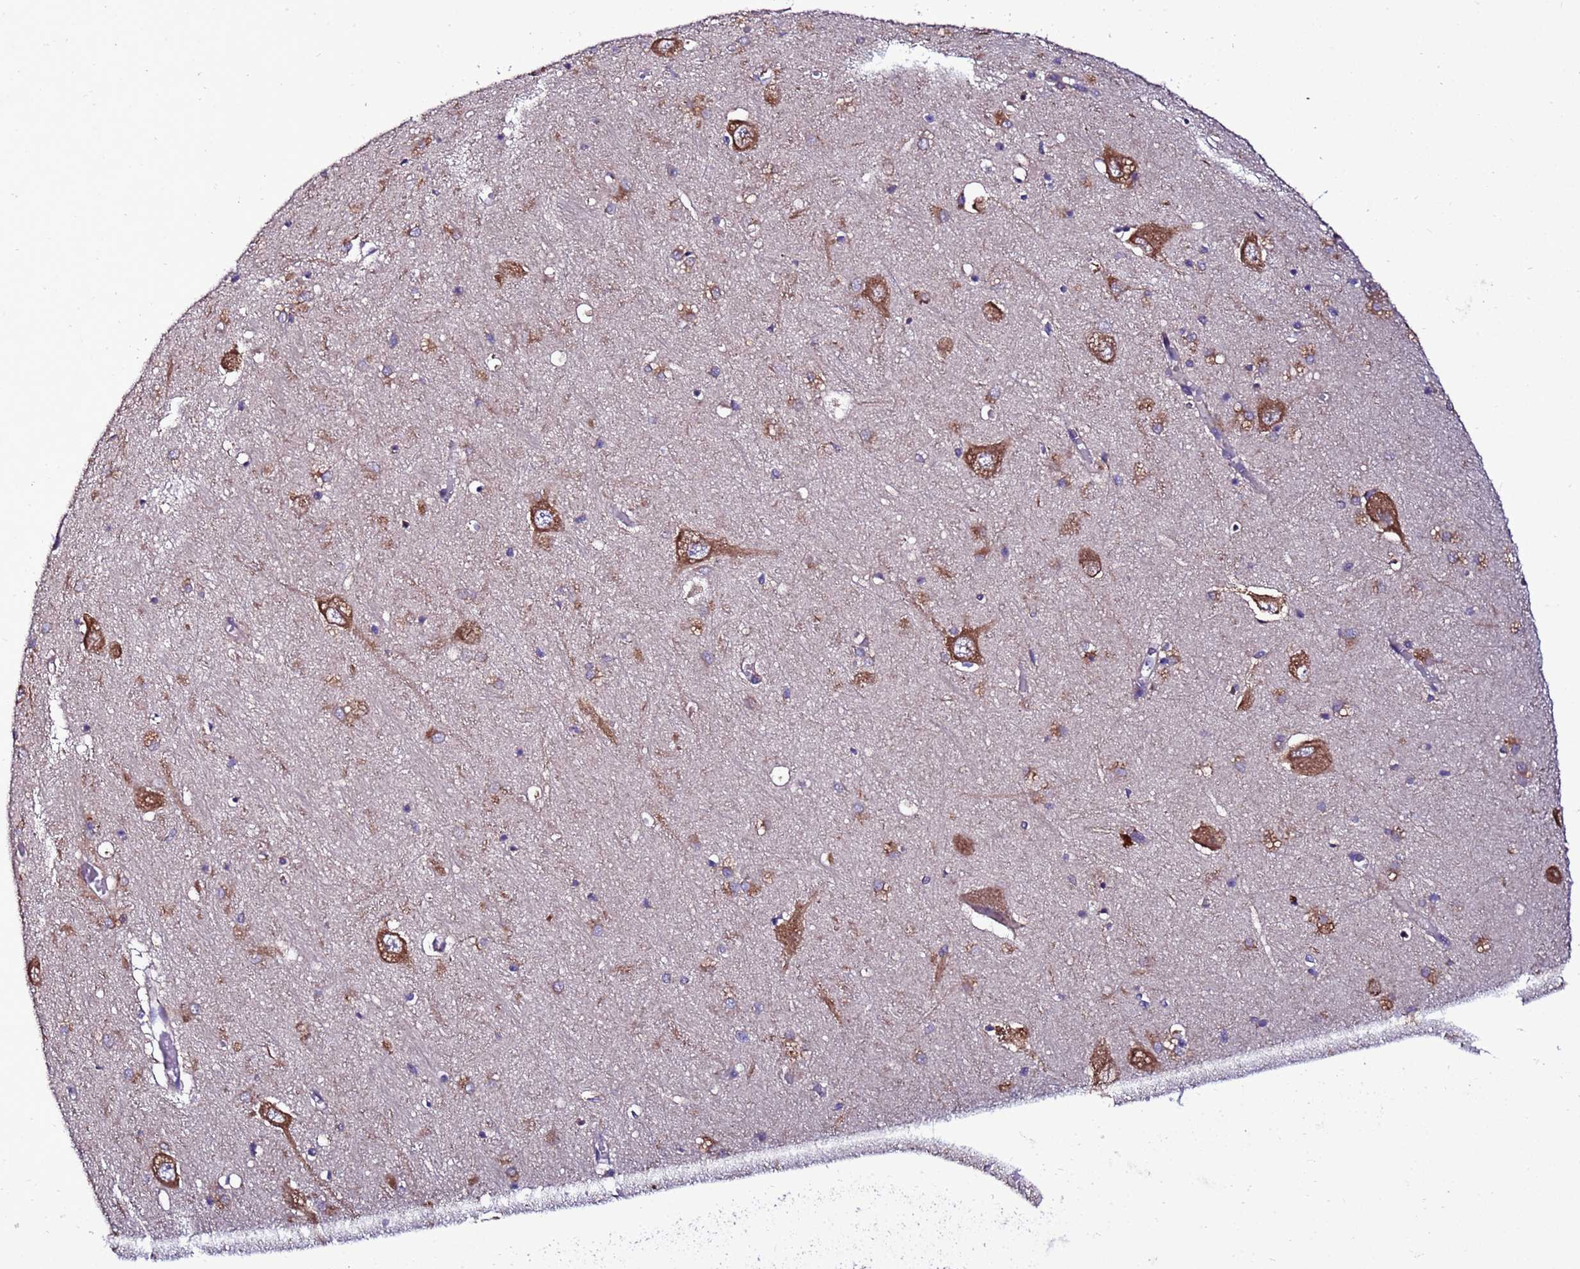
{"staining": {"intensity": "moderate", "quantity": "<25%", "location": "cytoplasmic/membranous"}, "tissue": "hippocampus", "cell_type": "Glial cells", "image_type": "normal", "snomed": [{"axis": "morphology", "description": "Normal tissue, NOS"}, {"axis": "topography", "description": "Hippocampus"}], "caption": "This photomicrograph displays immunohistochemistry staining of unremarkable hippocampus, with low moderate cytoplasmic/membranous expression in approximately <25% of glial cells.", "gene": "ANTKMT", "patient": {"sex": "male", "age": 70}}